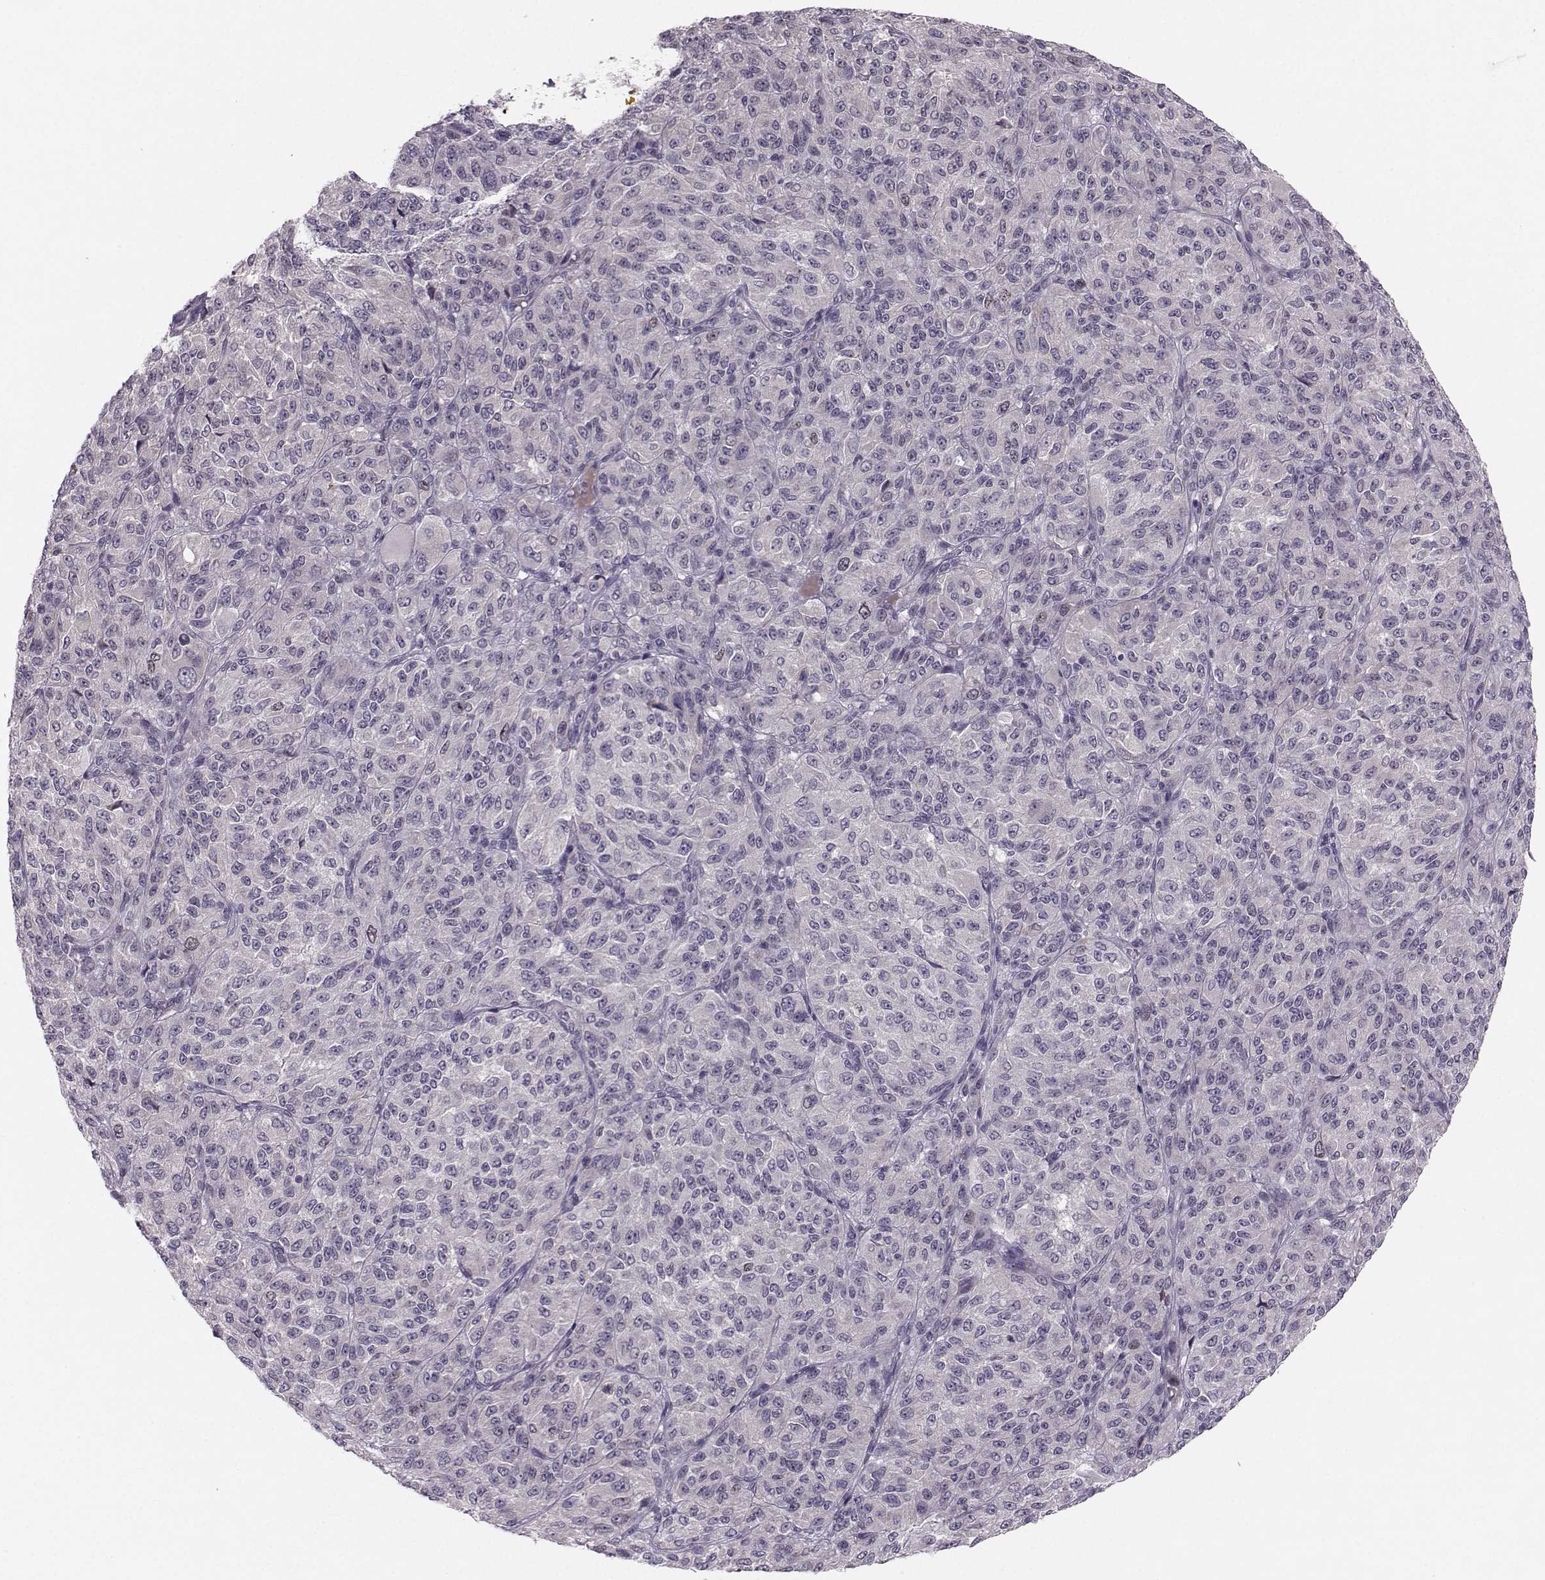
{"staining": {"intensity": "negative", "quantity": "none", "location": "none"}, "tissue": "melanoma", "cell_type": "Tumor cells", "image_type": "cancer", "snomed": [{"axis": "morphology", "description": "Malignant melanoma, Metastatic site"}, {"axis": "topography", "description": "Brain"}], "caption": "The micrograph exhibits no staining of tumor cells in melanoma.", "gene": "LRP8", "patient": {"sex": "female", "age": 56}}